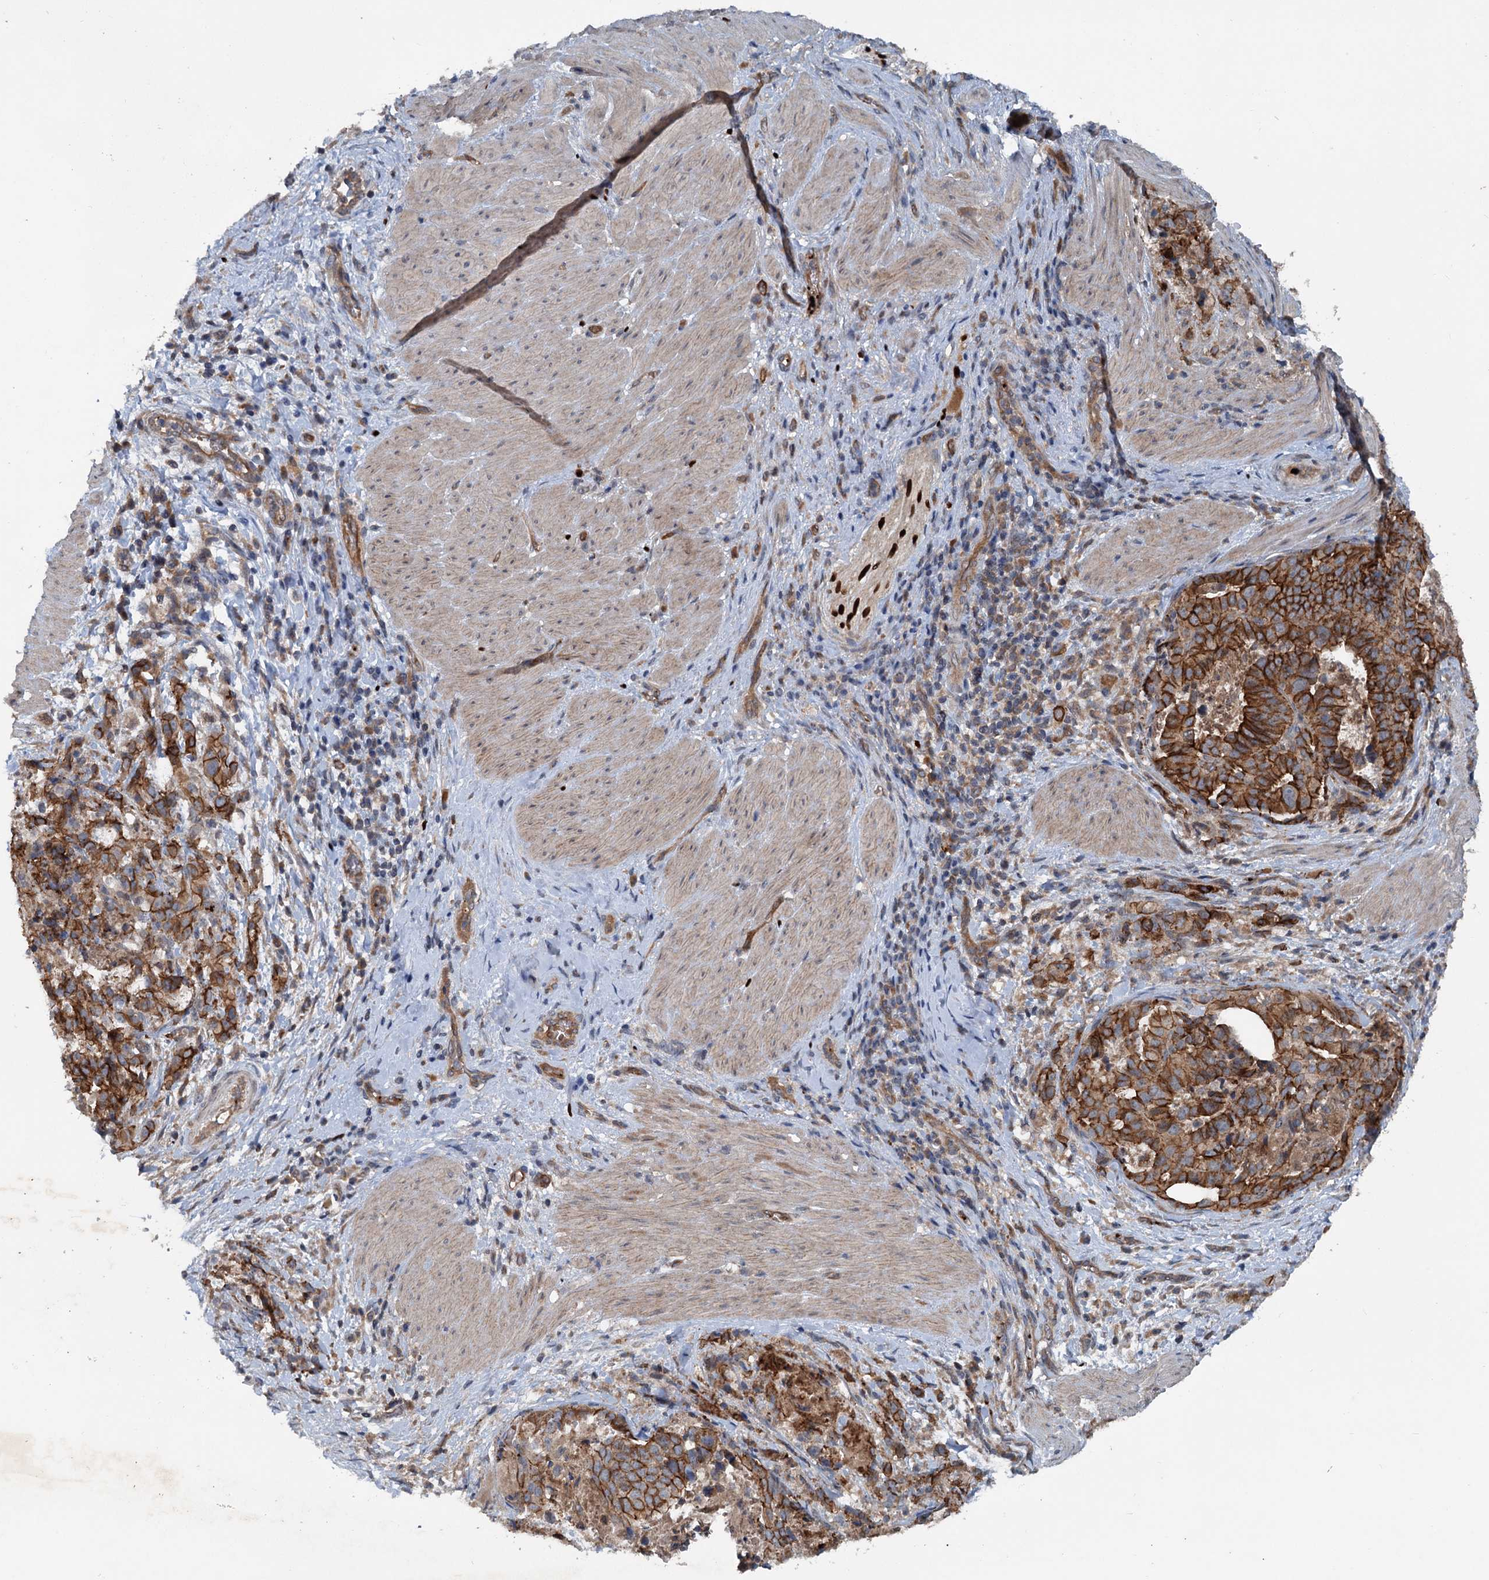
{"staining": {"intensity": "strong", "quantity": ">75%", "location": "cytoplasmic/membranous"}, "tissue": "stomach cancer", "cell_type": "Tumor cells", "image_type": "cancer", "snomed": [{"axis": "morphology", "description": "Adenocarcinoma, NOS"}, {"axis": "topography", "description": "Stomach"}], "caption": "Immunohistochemical staining of human stomach adenocarcinoma displays high levels of strong cytoplasmic/membranous protein expression in approximately >75% of tumor cells.", "gene": "N4BP2L2", "patient": {"sex": "male", "age": 48}}